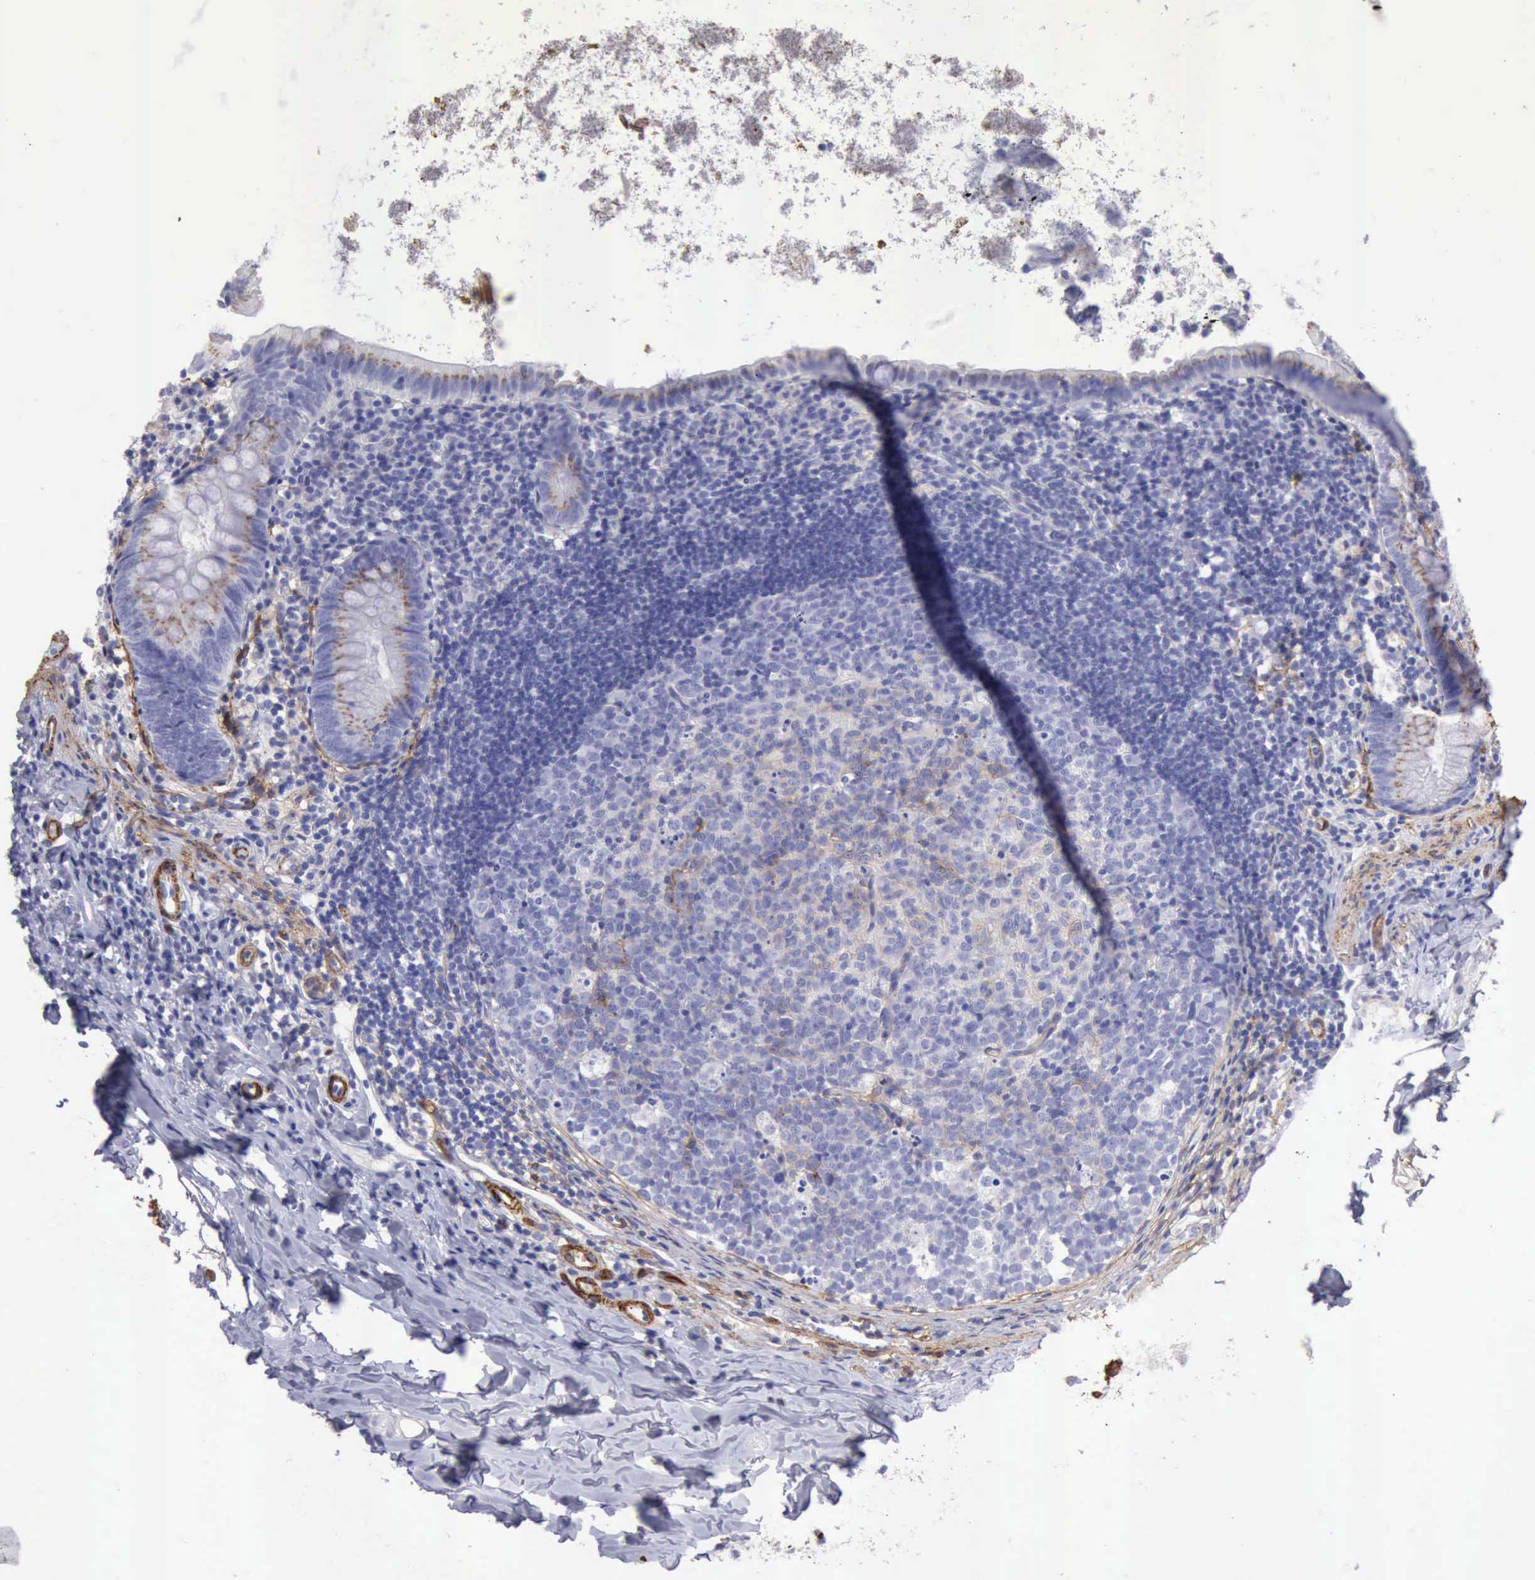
{"staining": {"intensity": "moderate", "quantity": ">75%", "location": "cytoplasmic/membranous"}, "tissue": "appendix", "cell_type": "Glandular cells", "image_type": "normal", "snomed": [{"axis": "morphology", "description": "Normal tissue, NOS"}, {"axis": "topography", "description": "Appendix"}], "caption": "This photomicrograph reveals immunohistochemistry staining of unremarkable appendix, with medium moderate cytoplasmic/membranous staining in about >75% of glandular cells.", "gene": "AOC3", "patient": {"sex": "female", "age": 9}}